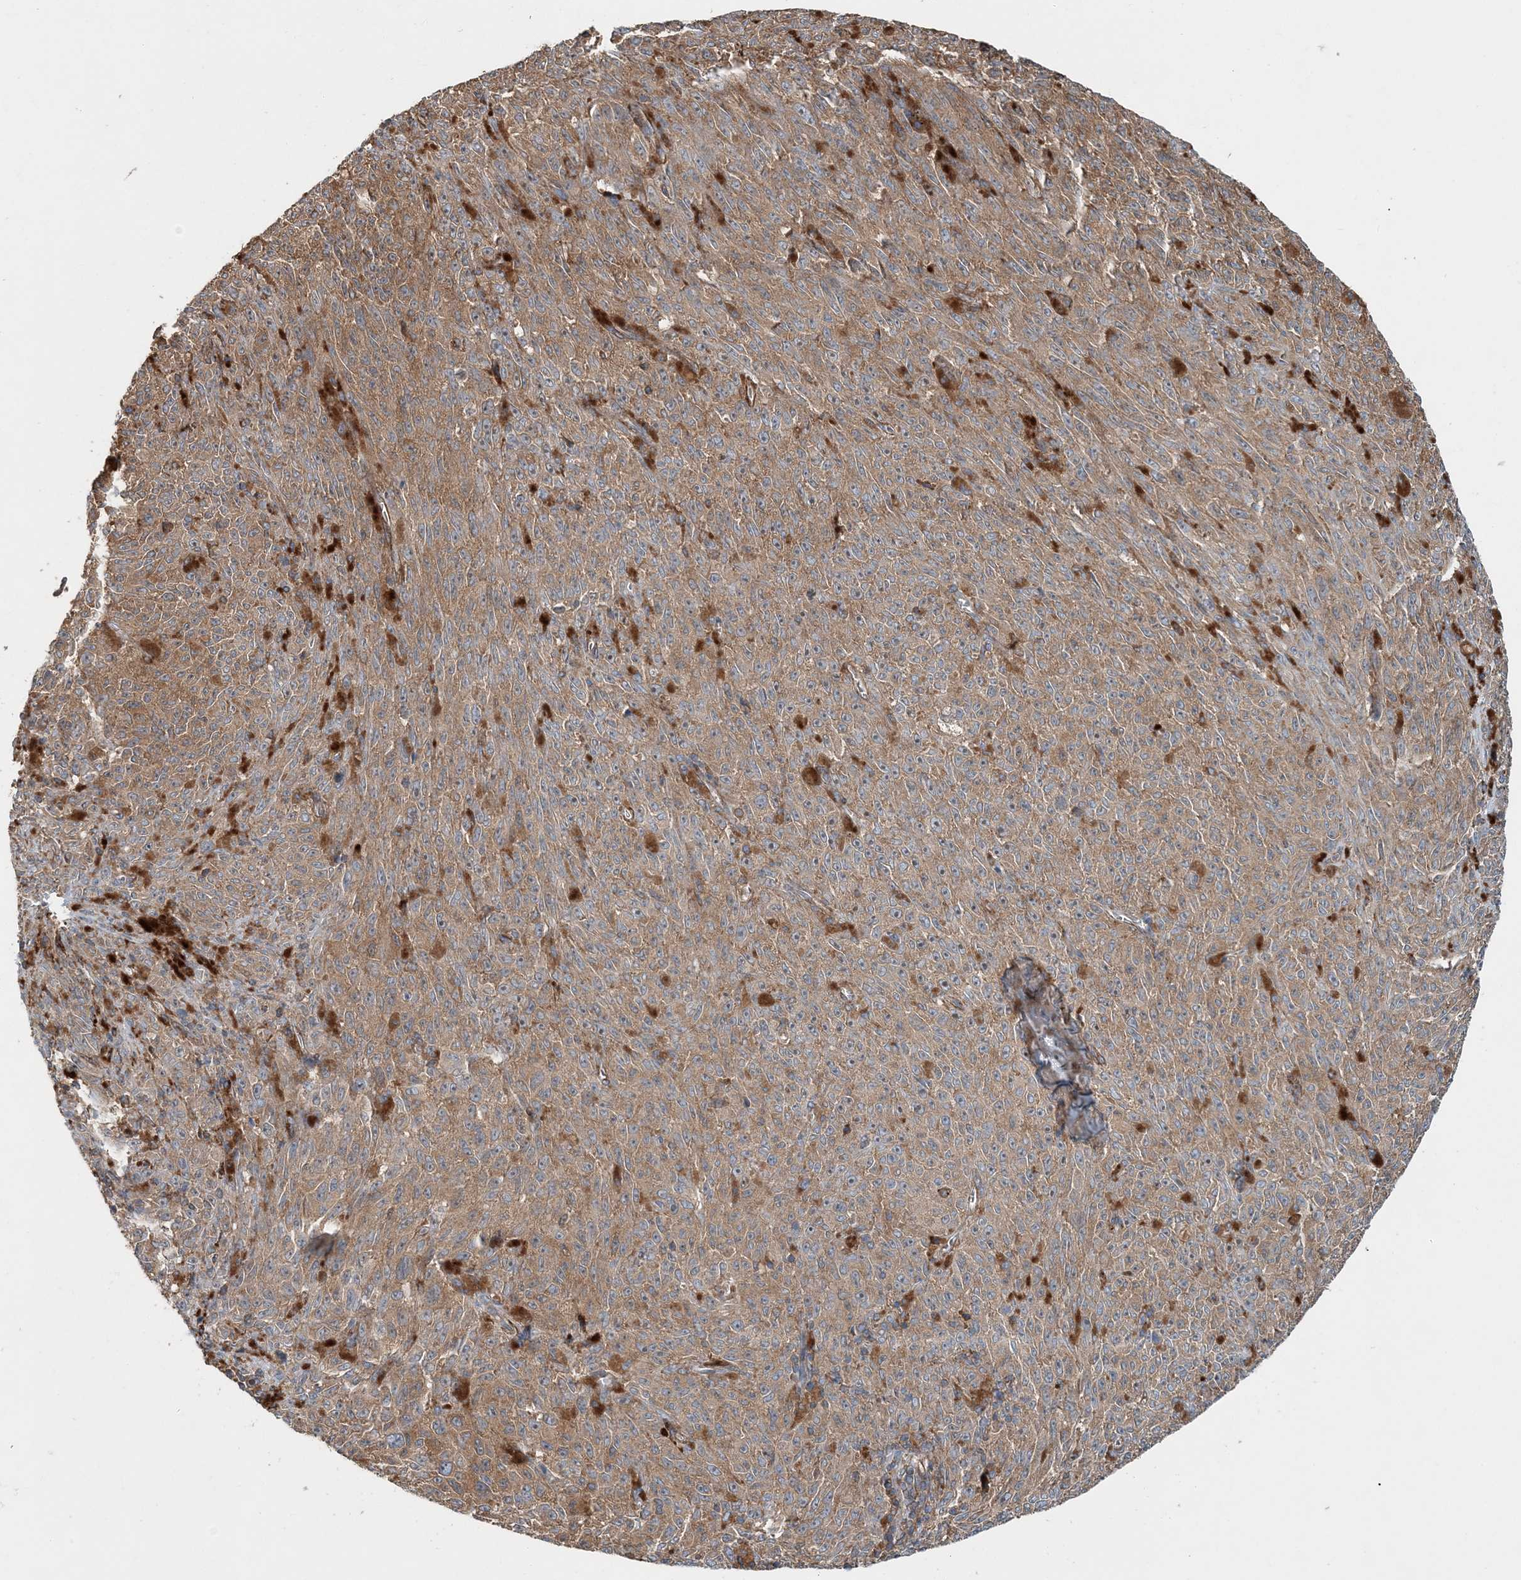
{"staining": {"intensity": "moderate", "quantity": ">75%", "location": "cytoplasmic/membranous"}, "tissue": "melanoma", "cell_type": "Tumor cells", "image_type": "cancer", "snomed": [{"axis": "morphology", "description": "Malignant melanoma, NOS"}, {"axis": "topography", "description": "Skin"}], "caption": "Melanoma tissue exhibits moderate cytoplasmic/membranous positivity in about >75% of tumor cells, visualized by immunohistochemistry.", "gene": "TTI1", "patient": {"sex": "female", "age": 82}}